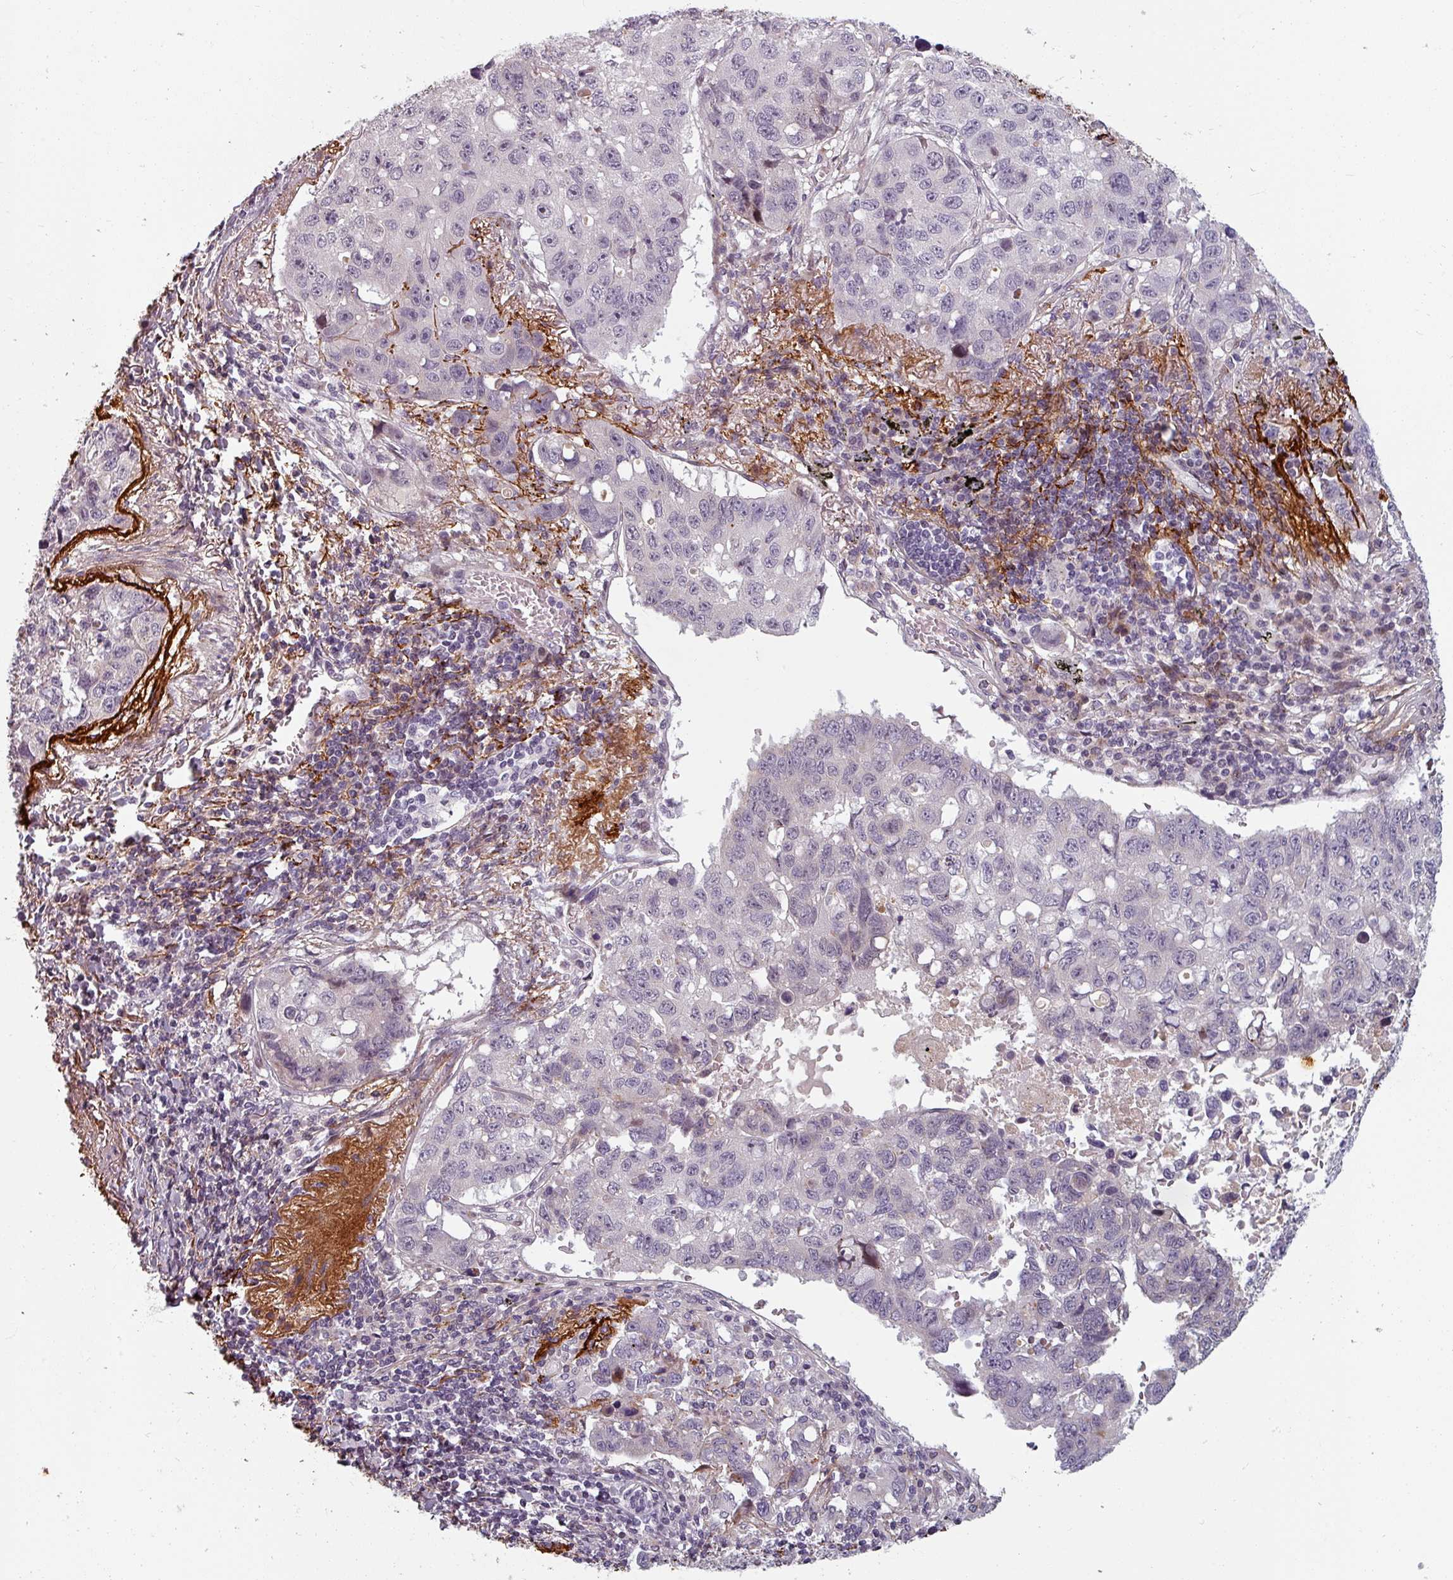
{"staining": {"intensity": "negative", "quantity": "none", "location": "none"}, "tissue": "lung cancer", "cell_type": "Tumor cells", "image_type": "cancer", "snomed": [{"axis": "morphology", "description": "Squamous cell carcinoma, NOS"}, {"axis": "topography", "description": "Lung"}], "caption": "Immunohistochemical staining of human lung squamous cell carcinoma reveals no significant positivity in tumor cells.", "gene": "CYB5RL", "patient": {"sex": "male", "age": 60}}